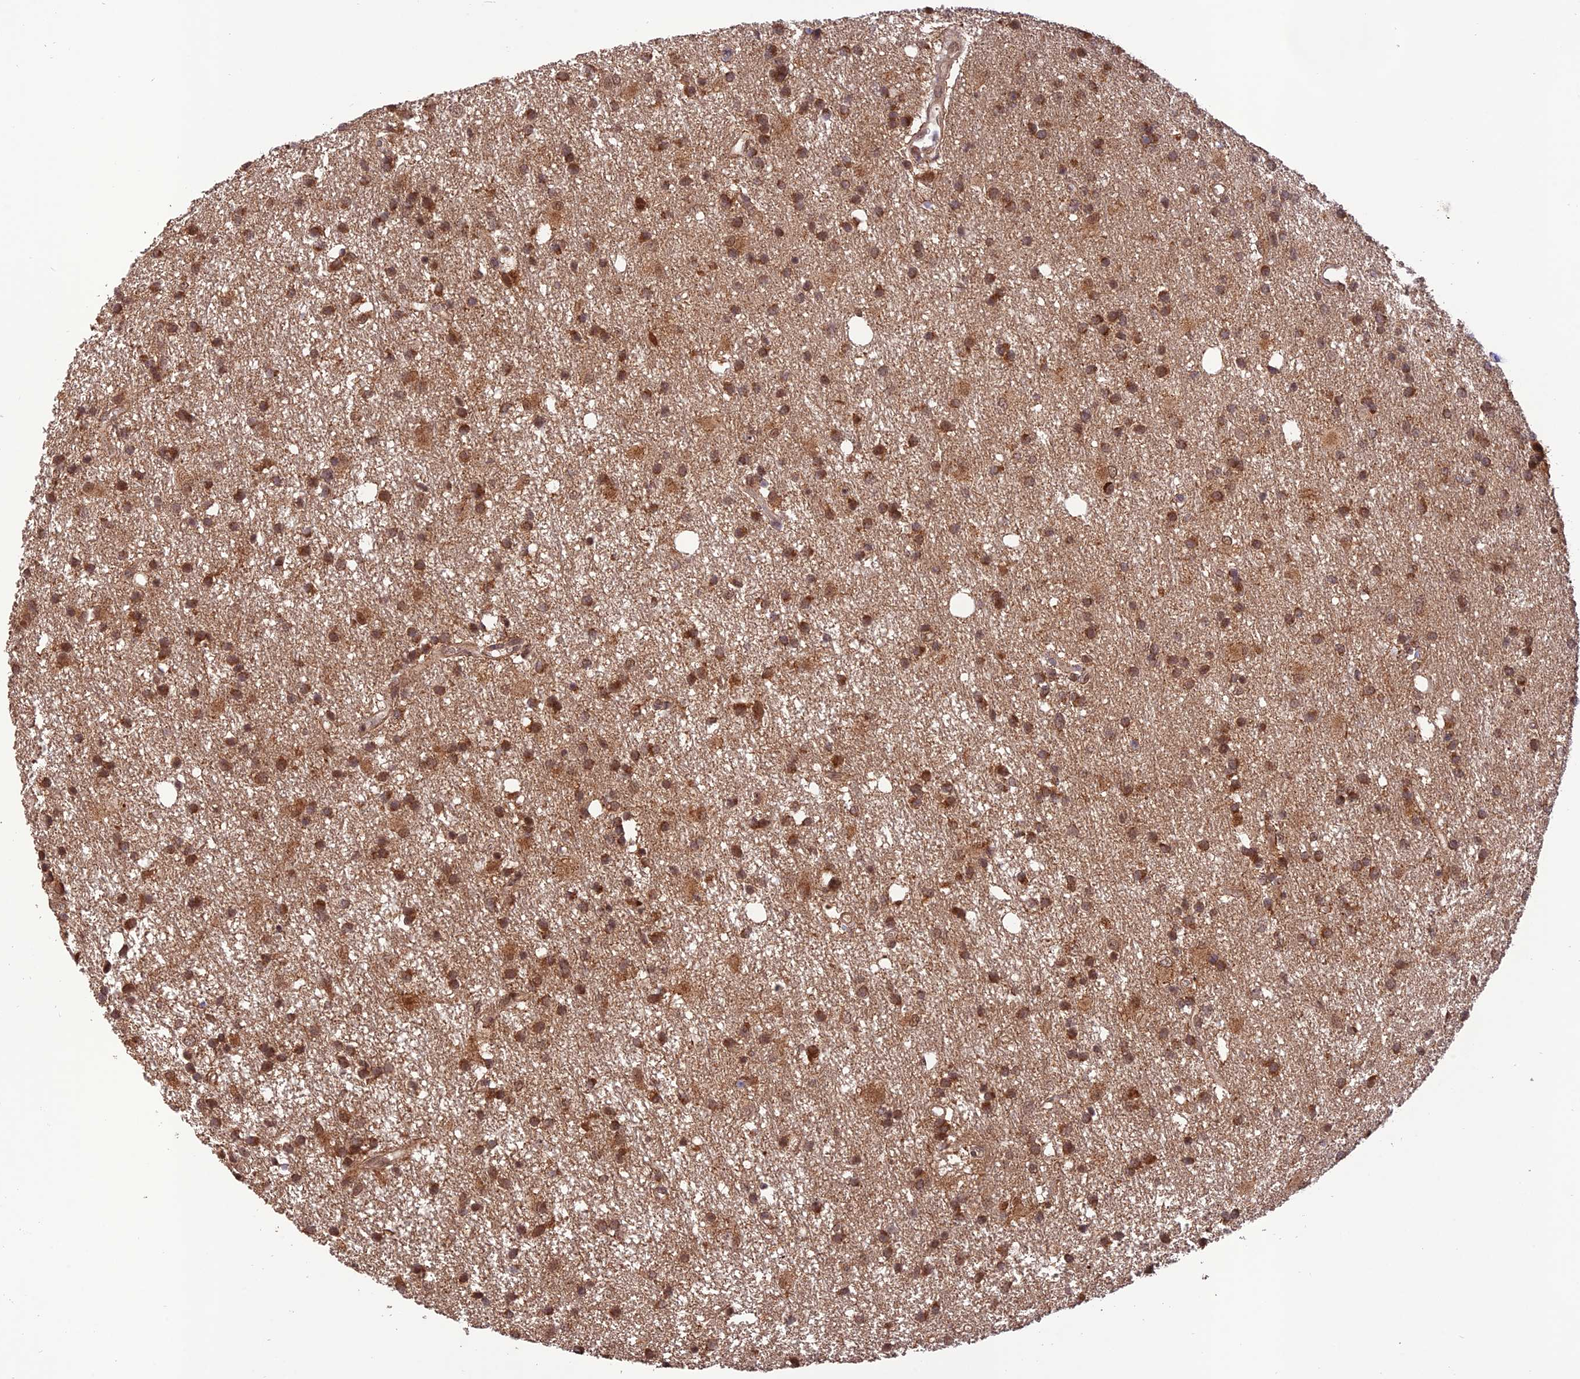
{"staining": {"intensity": "moderate", "quantity": ">75%", "location": "cytoplasmic/membranous,nuclear"}, "tissue": "glioma", "cell_type": "Tumor cells", "image_type": "cancer", "snomed": [{"axis": "morphology", "description": "Glioma, malignant, High grade"}, {"axis": "topography", "description": "Brain"}], "caption": "Moderate cytoplasmic/membranous and nuclear staining is appreciated in approximately >75% of tumor cells in glioma. The staining was performed using DAB (3,3'-diaminobenzidine) to visualize the protein expression in brown, while the nuclei were stained in blue with hematoxylin (Magnification: 20x).", "gene": "REV1", "patient": {"sex": "male", "age": 77}}